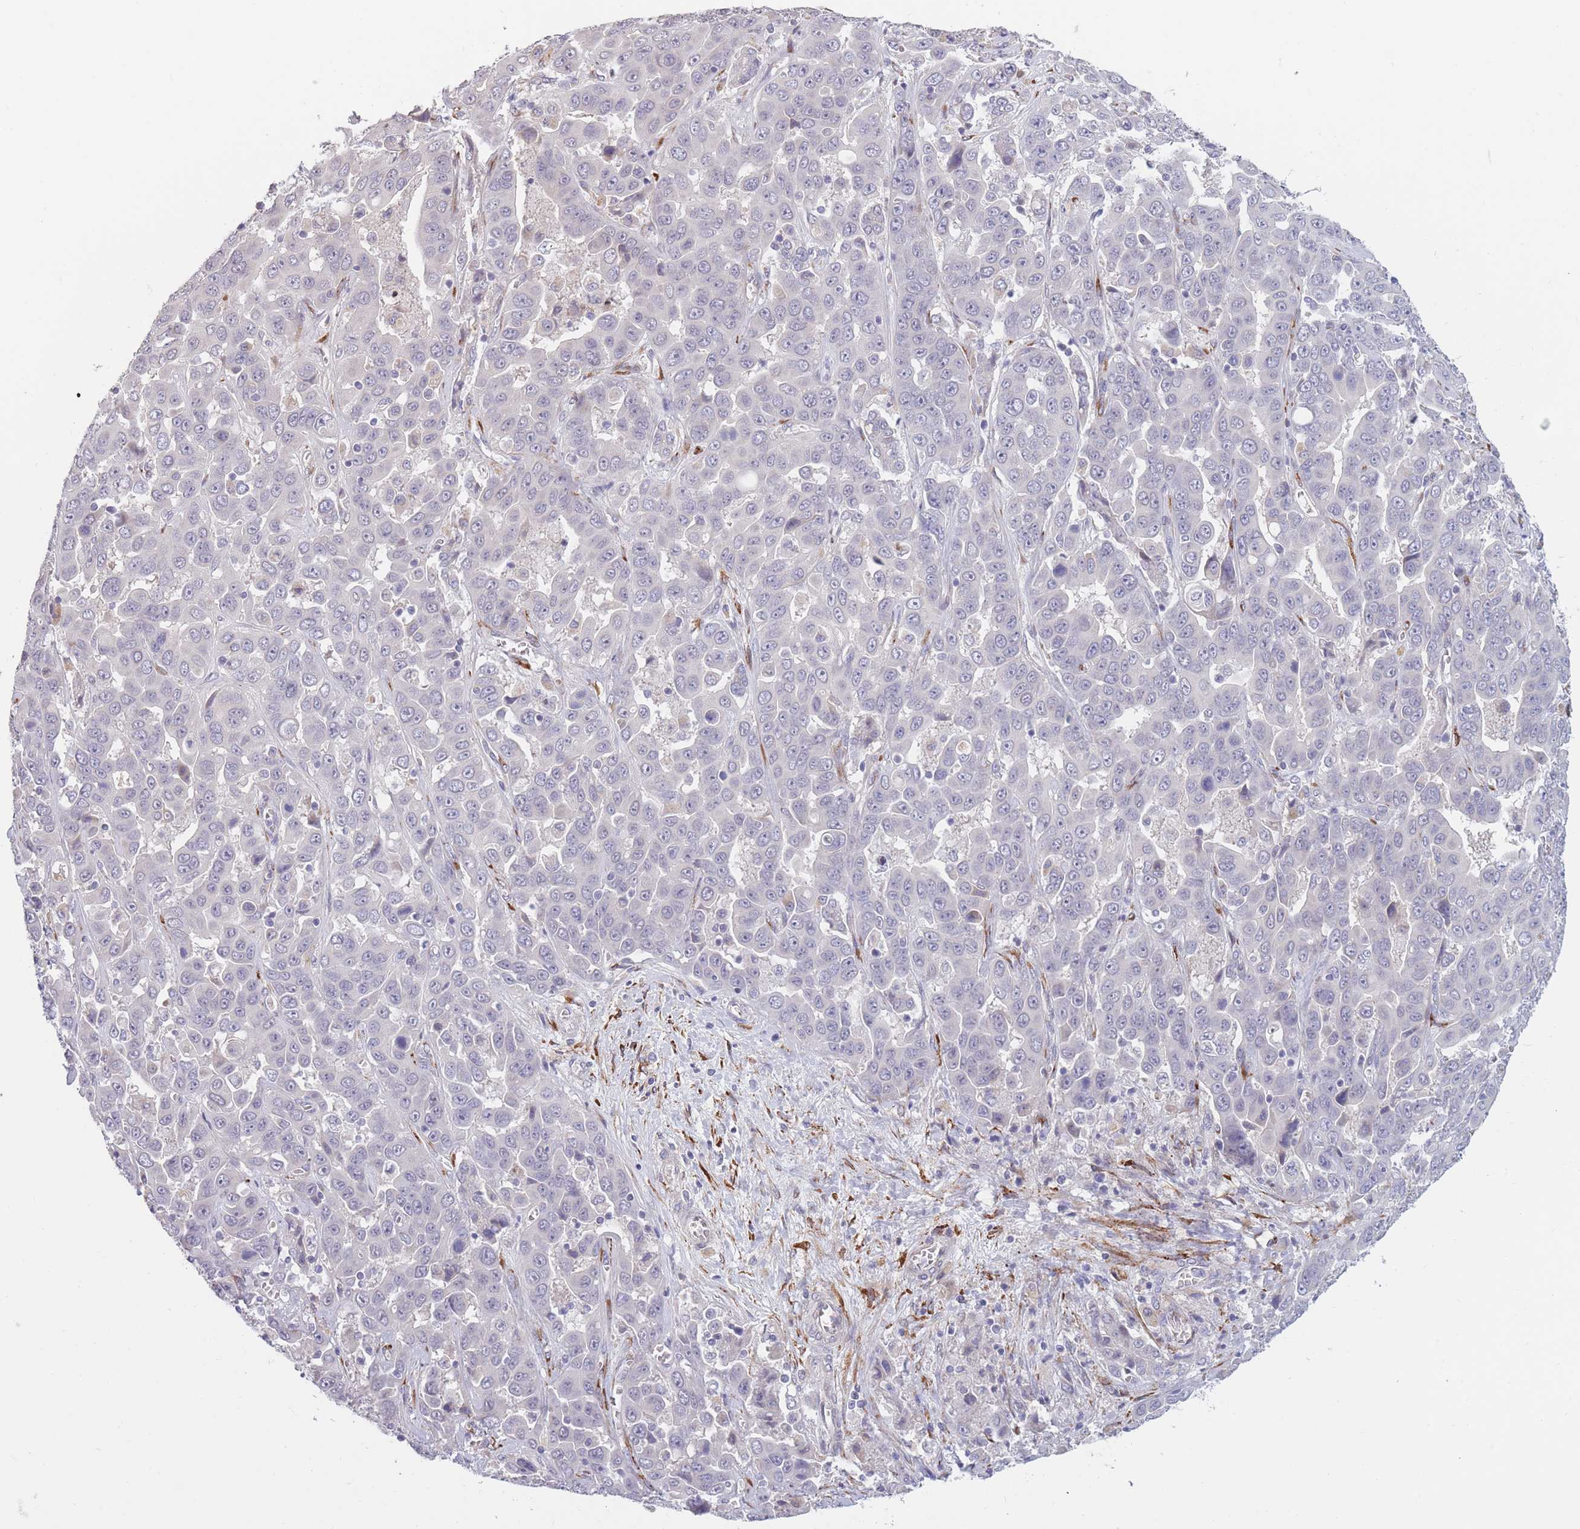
{"staining": {"intensity": "negative", "quantity": "none", "location": "none"}, "tissue": "liver cancer", "cell_type": "Tumor cells", "image_type": "cancer", "snomed": [{"axis": "morphology", "description": "Cholangiocarcinoma"}, {"axis": "topography", "description": "Liver"}], "caption": "High magnification brightfield microscopy of liver cancer stained with DAB (brown) and counterstained with hematoxylin (blue): tumor cells show no significant expression.", "gene": "CCNQ", "patient": {"sex": "female", "age": 52}}